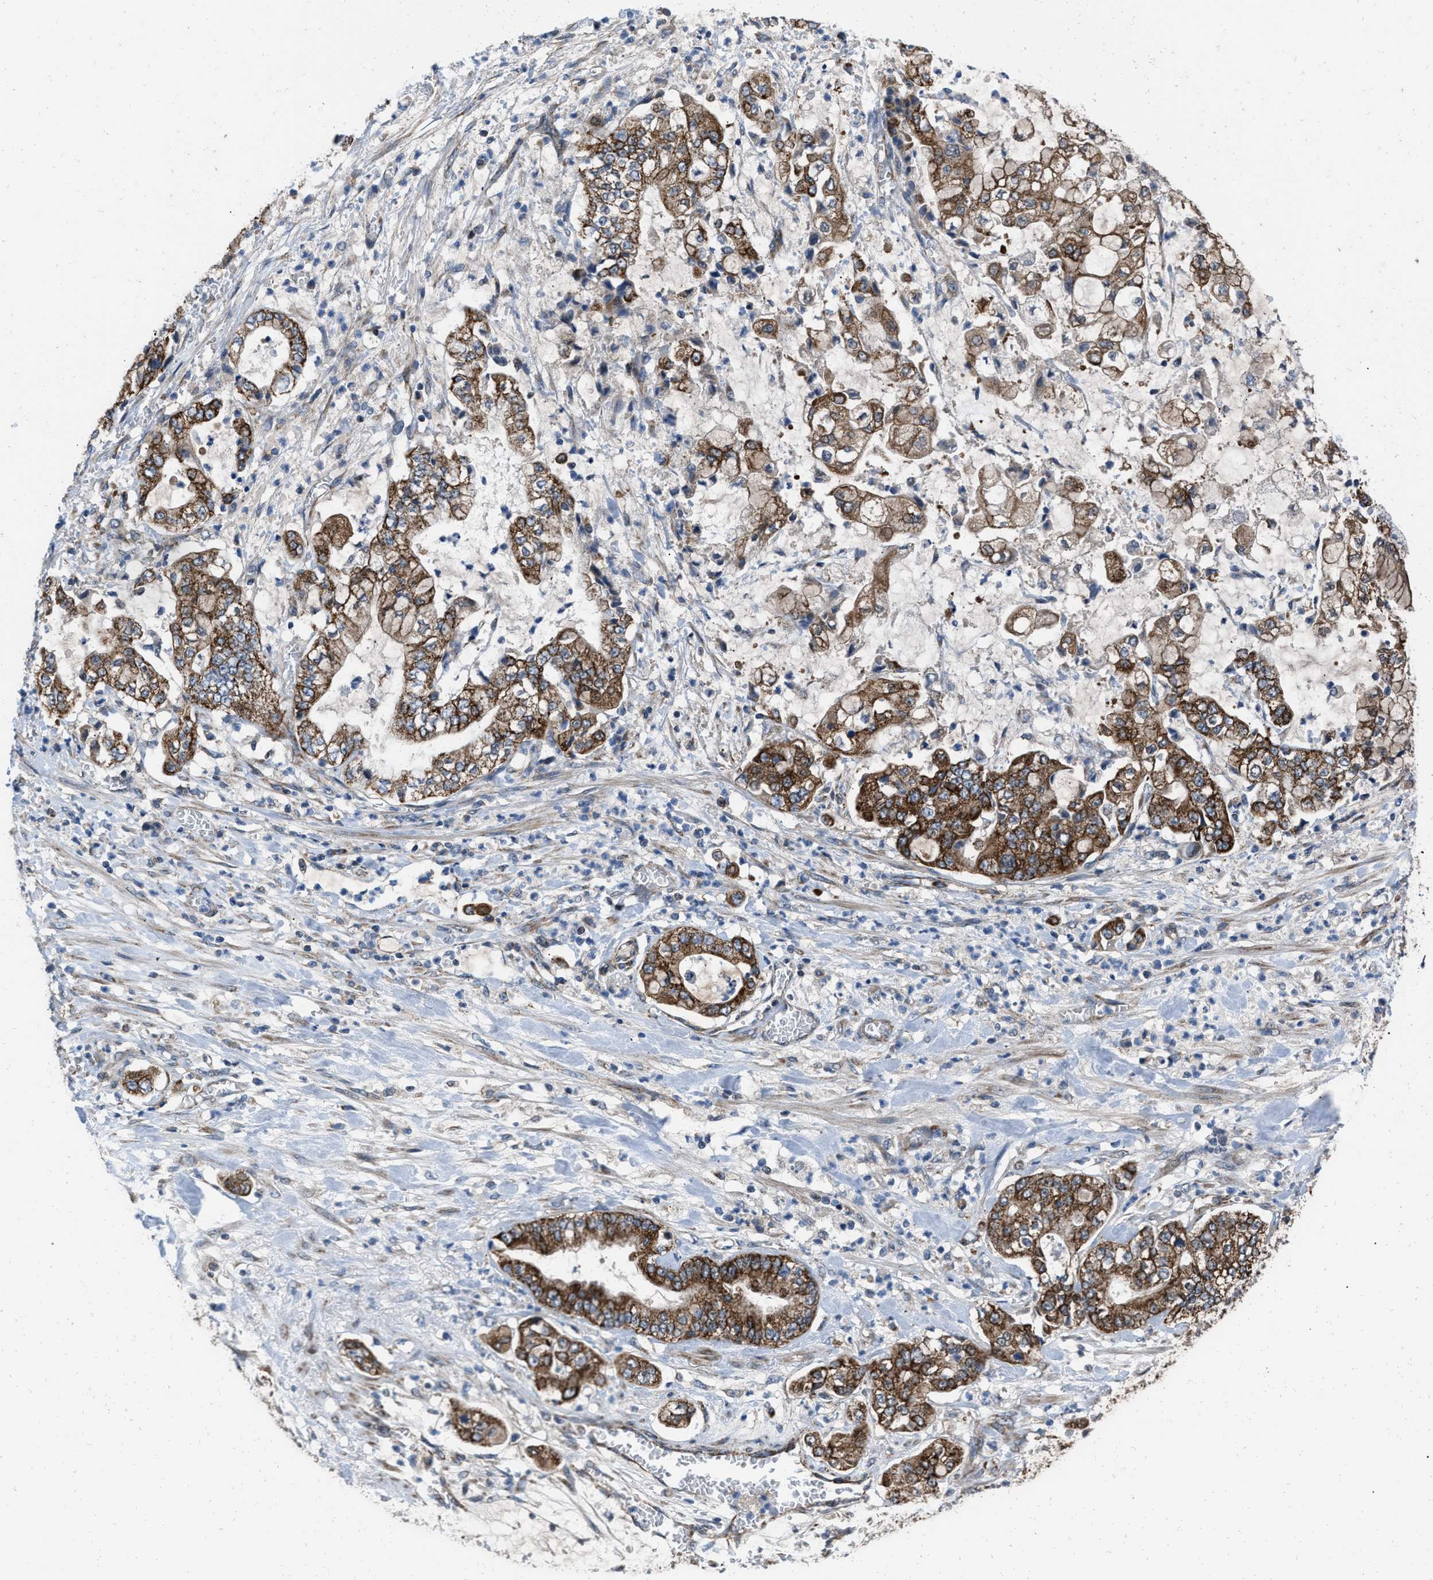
{"staining": {"intensity": "strong", "quantity": "25%-75%", "location": "cytoplasmic/membranous"}, "tissue": "stomach cancer", "cell_type": "Tumor cells", "image_type": "cancer", "snomed": [{"axis": "morphology", "description": "Adenocarcinoma, NOS"}, {"axis": "topography", "description": "Stomach"}], "caption": "Adenocarcinoma (stomach) stained for a protein displays strong cytoplasmic/membranous positivity in tumor cells.", "gene": "AKAP1", "patient": {"sex": "male", "age": 76}}